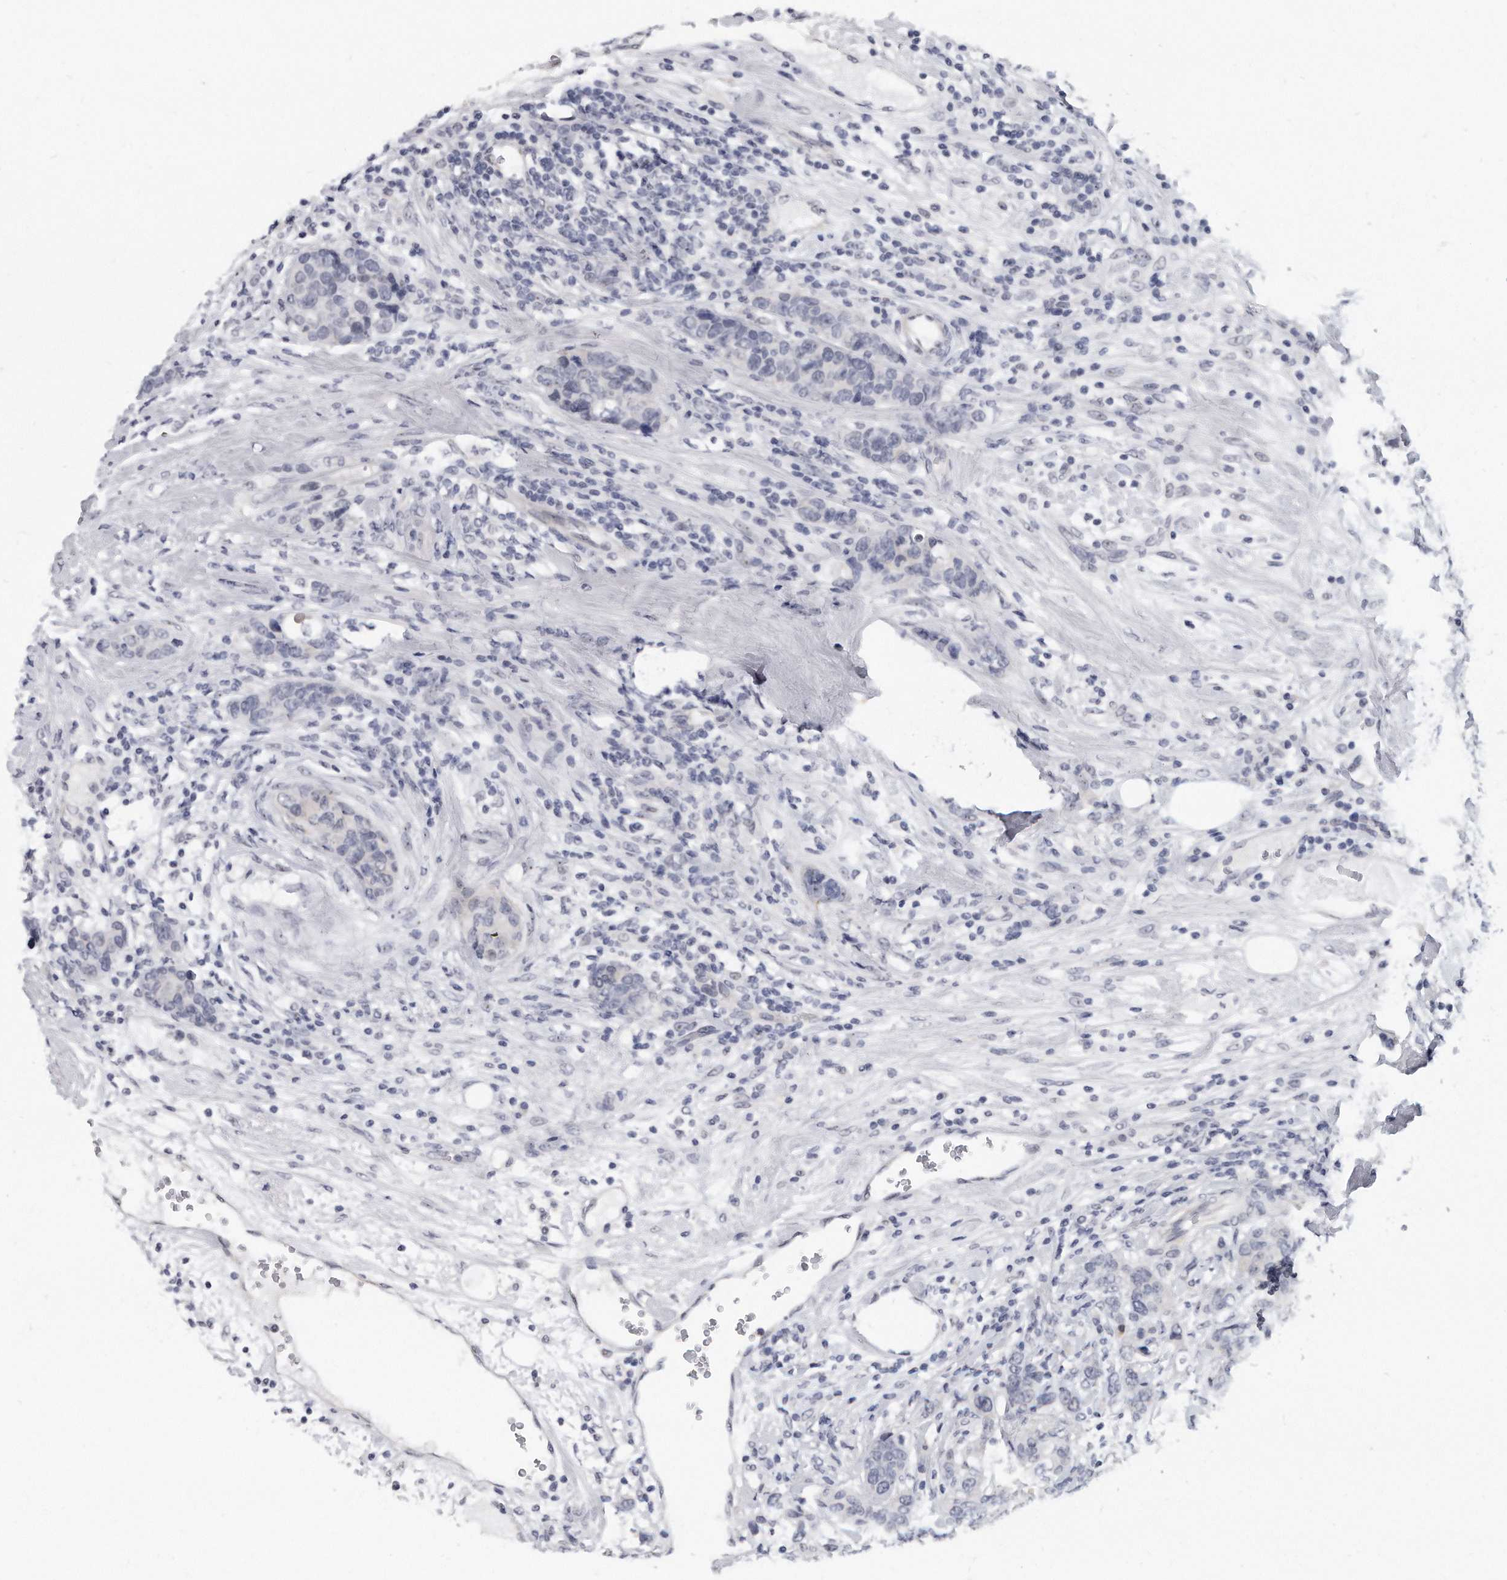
{"staining": {"intensity": "negative", "quantity": "none", "location": "none"}, "tissue": "breast cancer", "cell_type": "Tumor cells", "image_type": "cancer", "snomed": [{"axis": "morphology", "description": "Lobular carcinoma"}, {"axis": "topography", "description": "Breast"}], "caption": "The micrograph shows no significant positivity in tumor cells of breast lobular carcinoma. Brightfield microscopy of immunohistochemistry (IHC) stained with DAB (3,3'-diaminobenzidine) (brown) and hematoxylin (blue), captured at high magnification.", "gene": "TFCP2L1", "patient": {"sex": "female", "age": 59}}